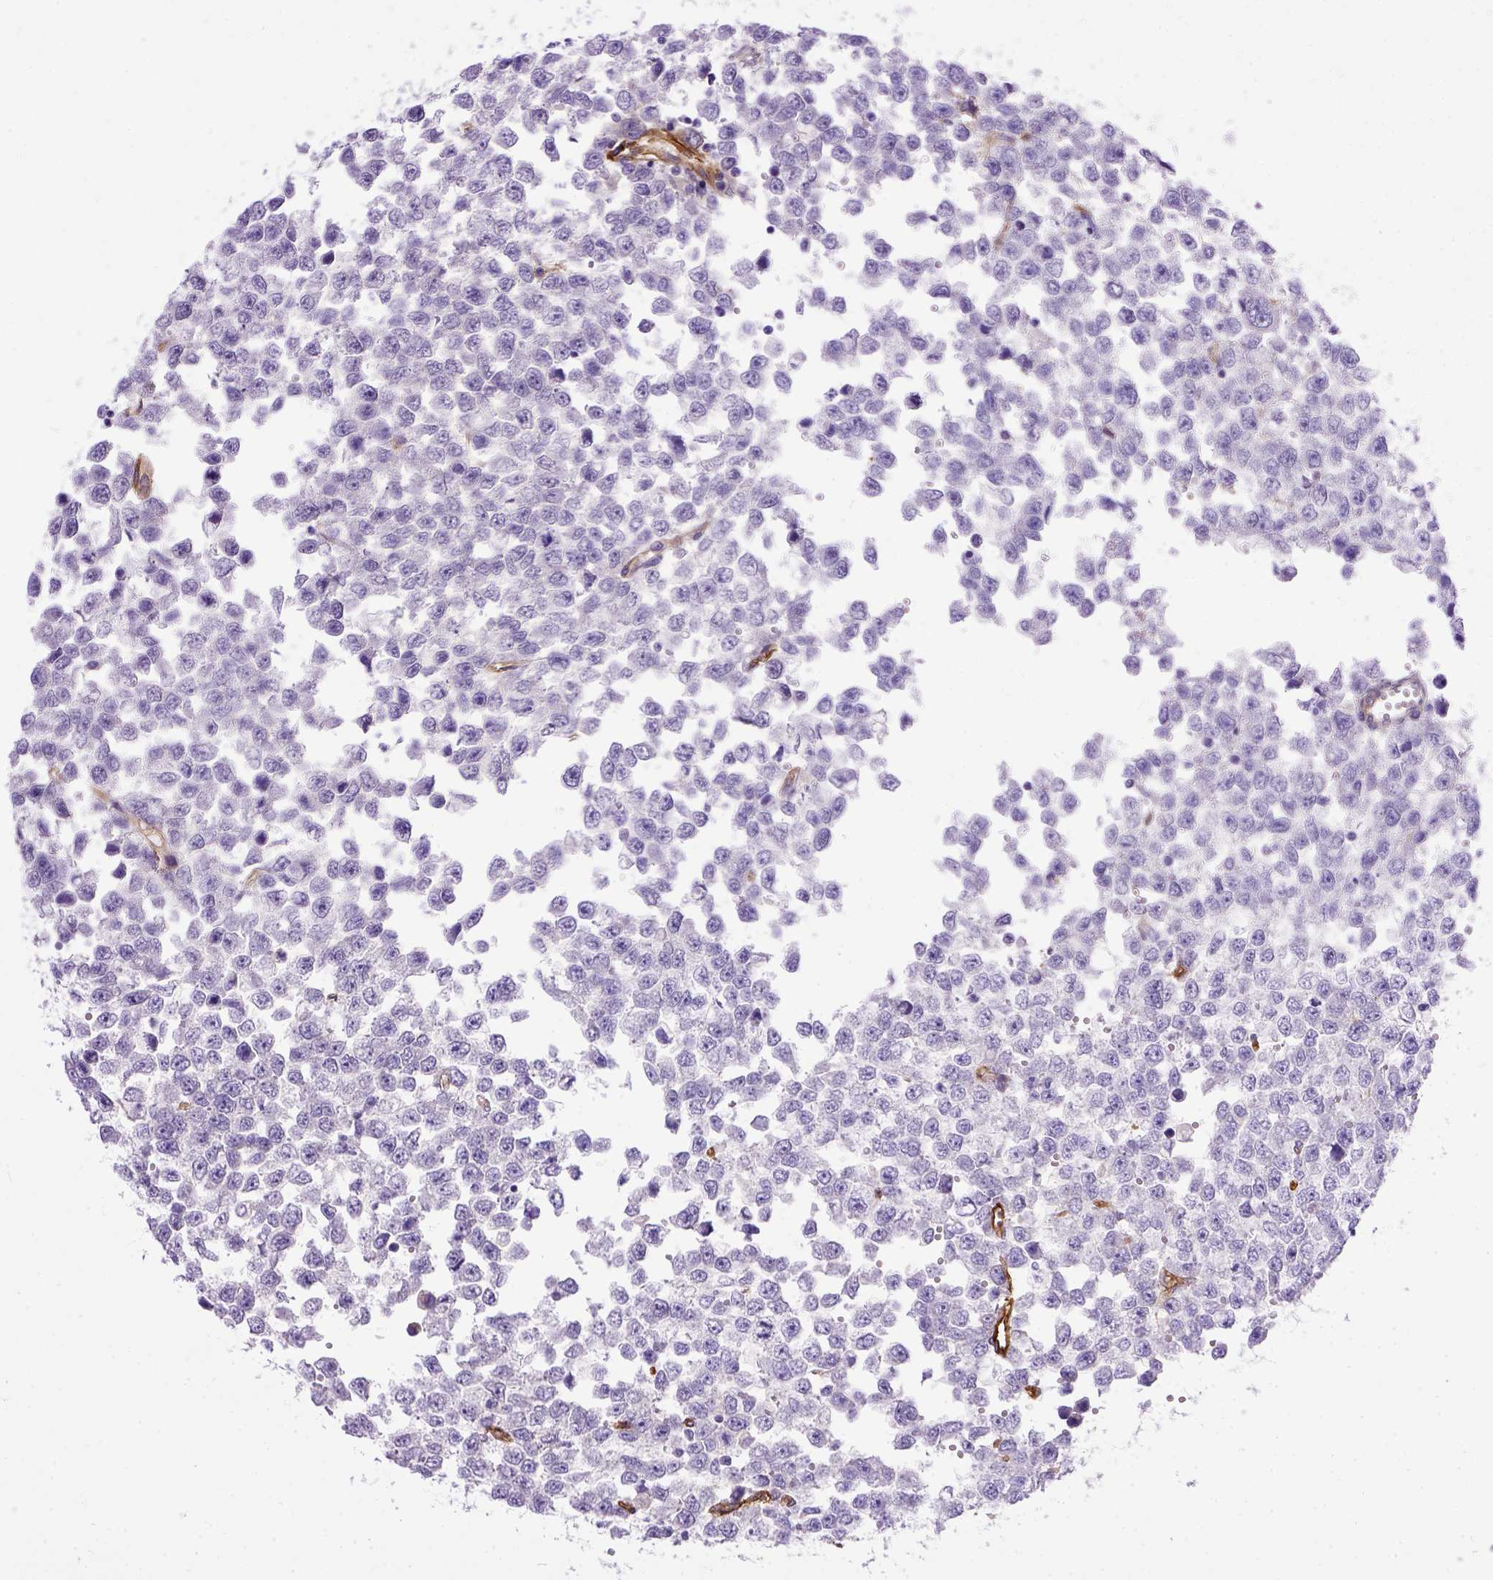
{"staining": {"intensity": "negative", "quantity": "none", "location": "none"}, "tissue": "testis cancer", "cell_type": "Tumor cells", "image_type": "cancer", "snomed": [{"axis": "morphology", "description": "Normal tissue, NOS"}, {"axis": "morphology", "description": "Seminoma, NOS"}, {"axis": "topography", "description": "Testis"}, {"axis": "topography", "description": "Epididymis"}], "caption": "This is an immunohistochemistry (IHC) photomicrograph of human testis cancer. There is no staining in tumor cells.", "gene": "ENG", "patient": {"sex": "male", "age": 34}}